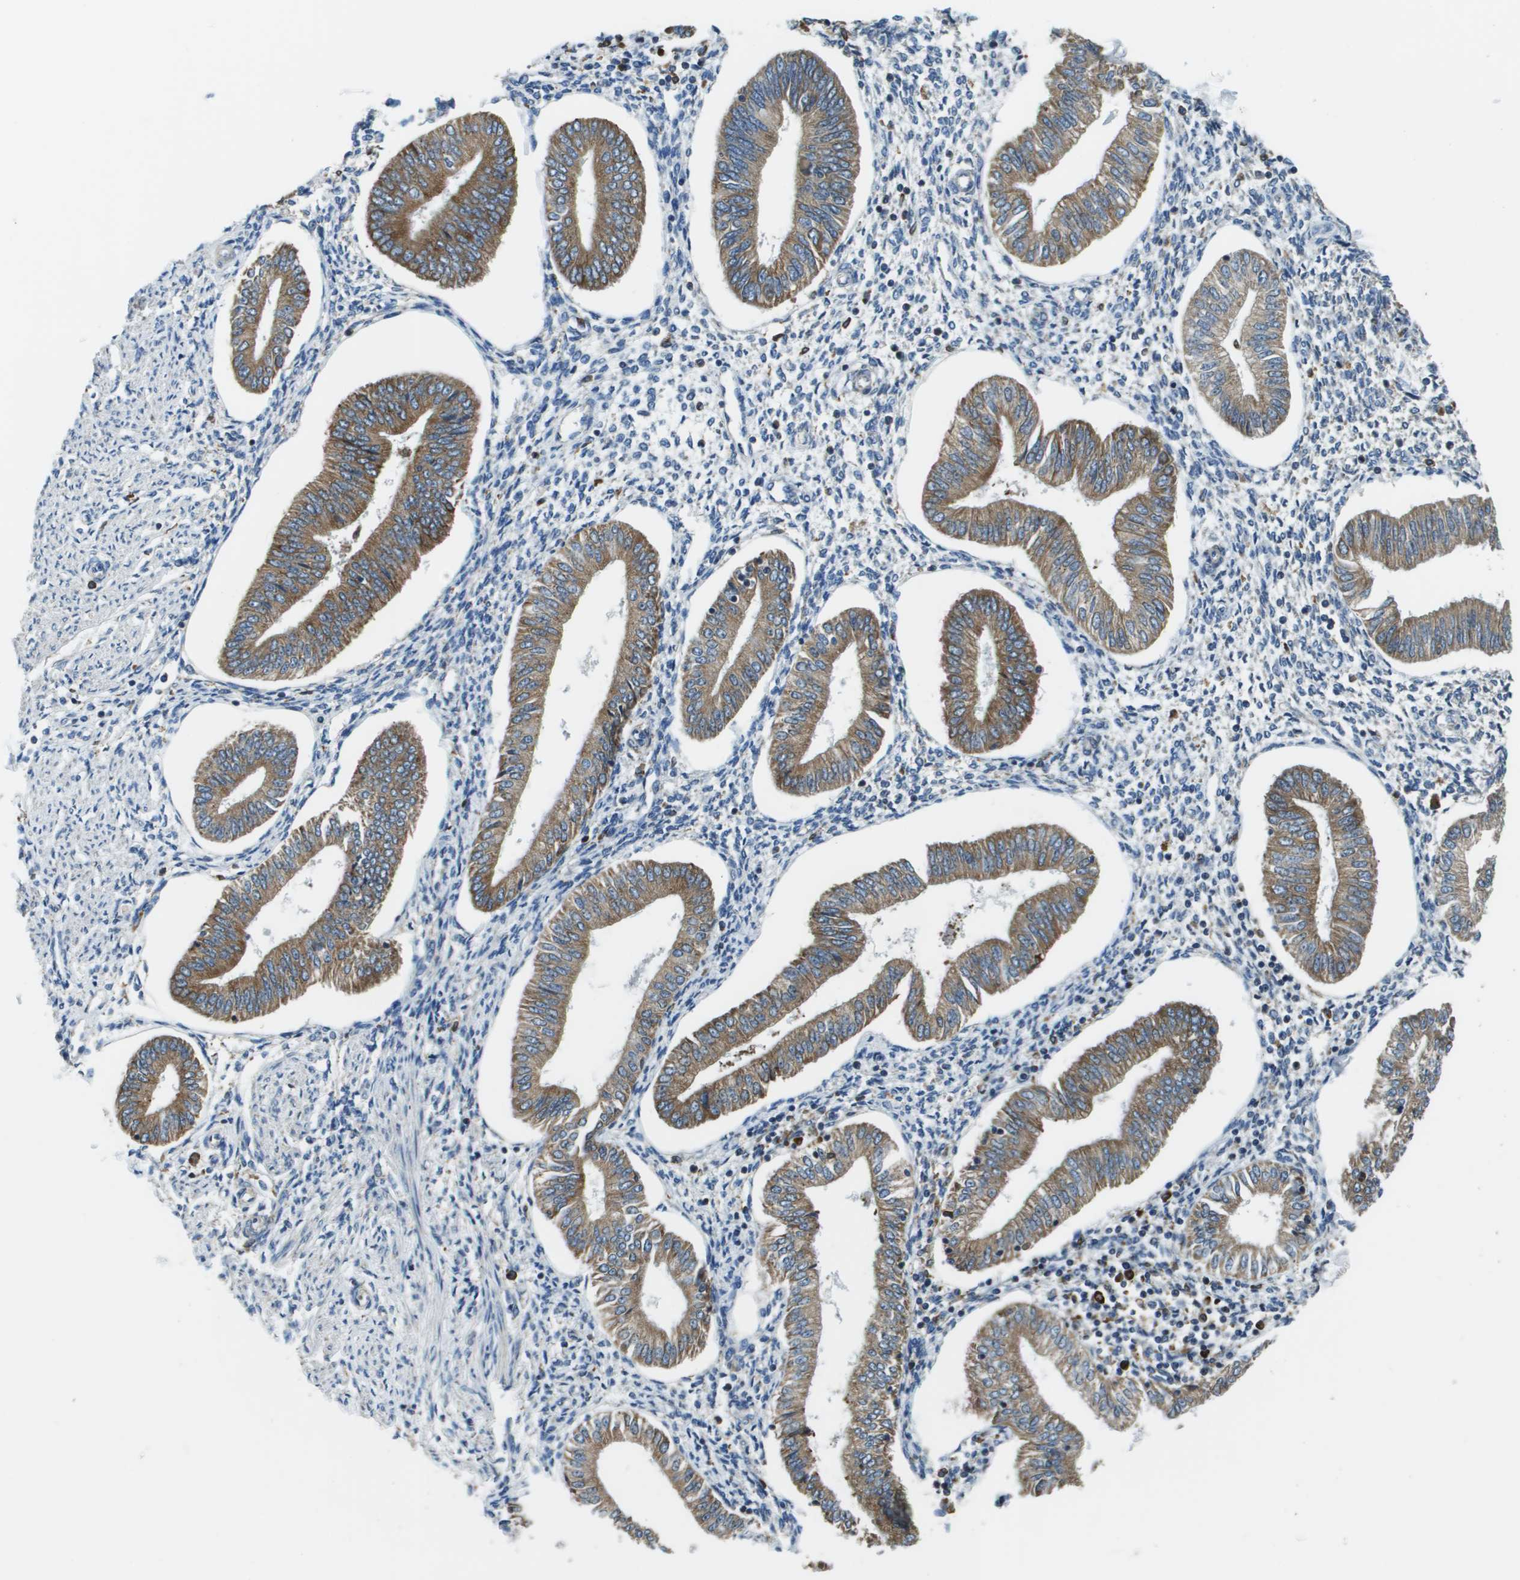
{"staining": {"intensity": "weak", "quantity": "<25%", "location": "cytoplasmic/membranous"}, "tissue": "endometrium", "cell_type": "Cells in endometrial stroma", "image_type": "normal", "snomed": [{"axis": "morphology", "description": "Normal tissue, NOS"}, {"axis": "topography", "description": "Endometrium"}], "caption": "Immunohistochemistry (IHC) micrograph of normal endometrium: endometrium stained with DAB reveals no significant protein positivity in cells in endometrial stroma.", "gene": "CNPY3", "patient": {"sex": "female", "age": 50}}